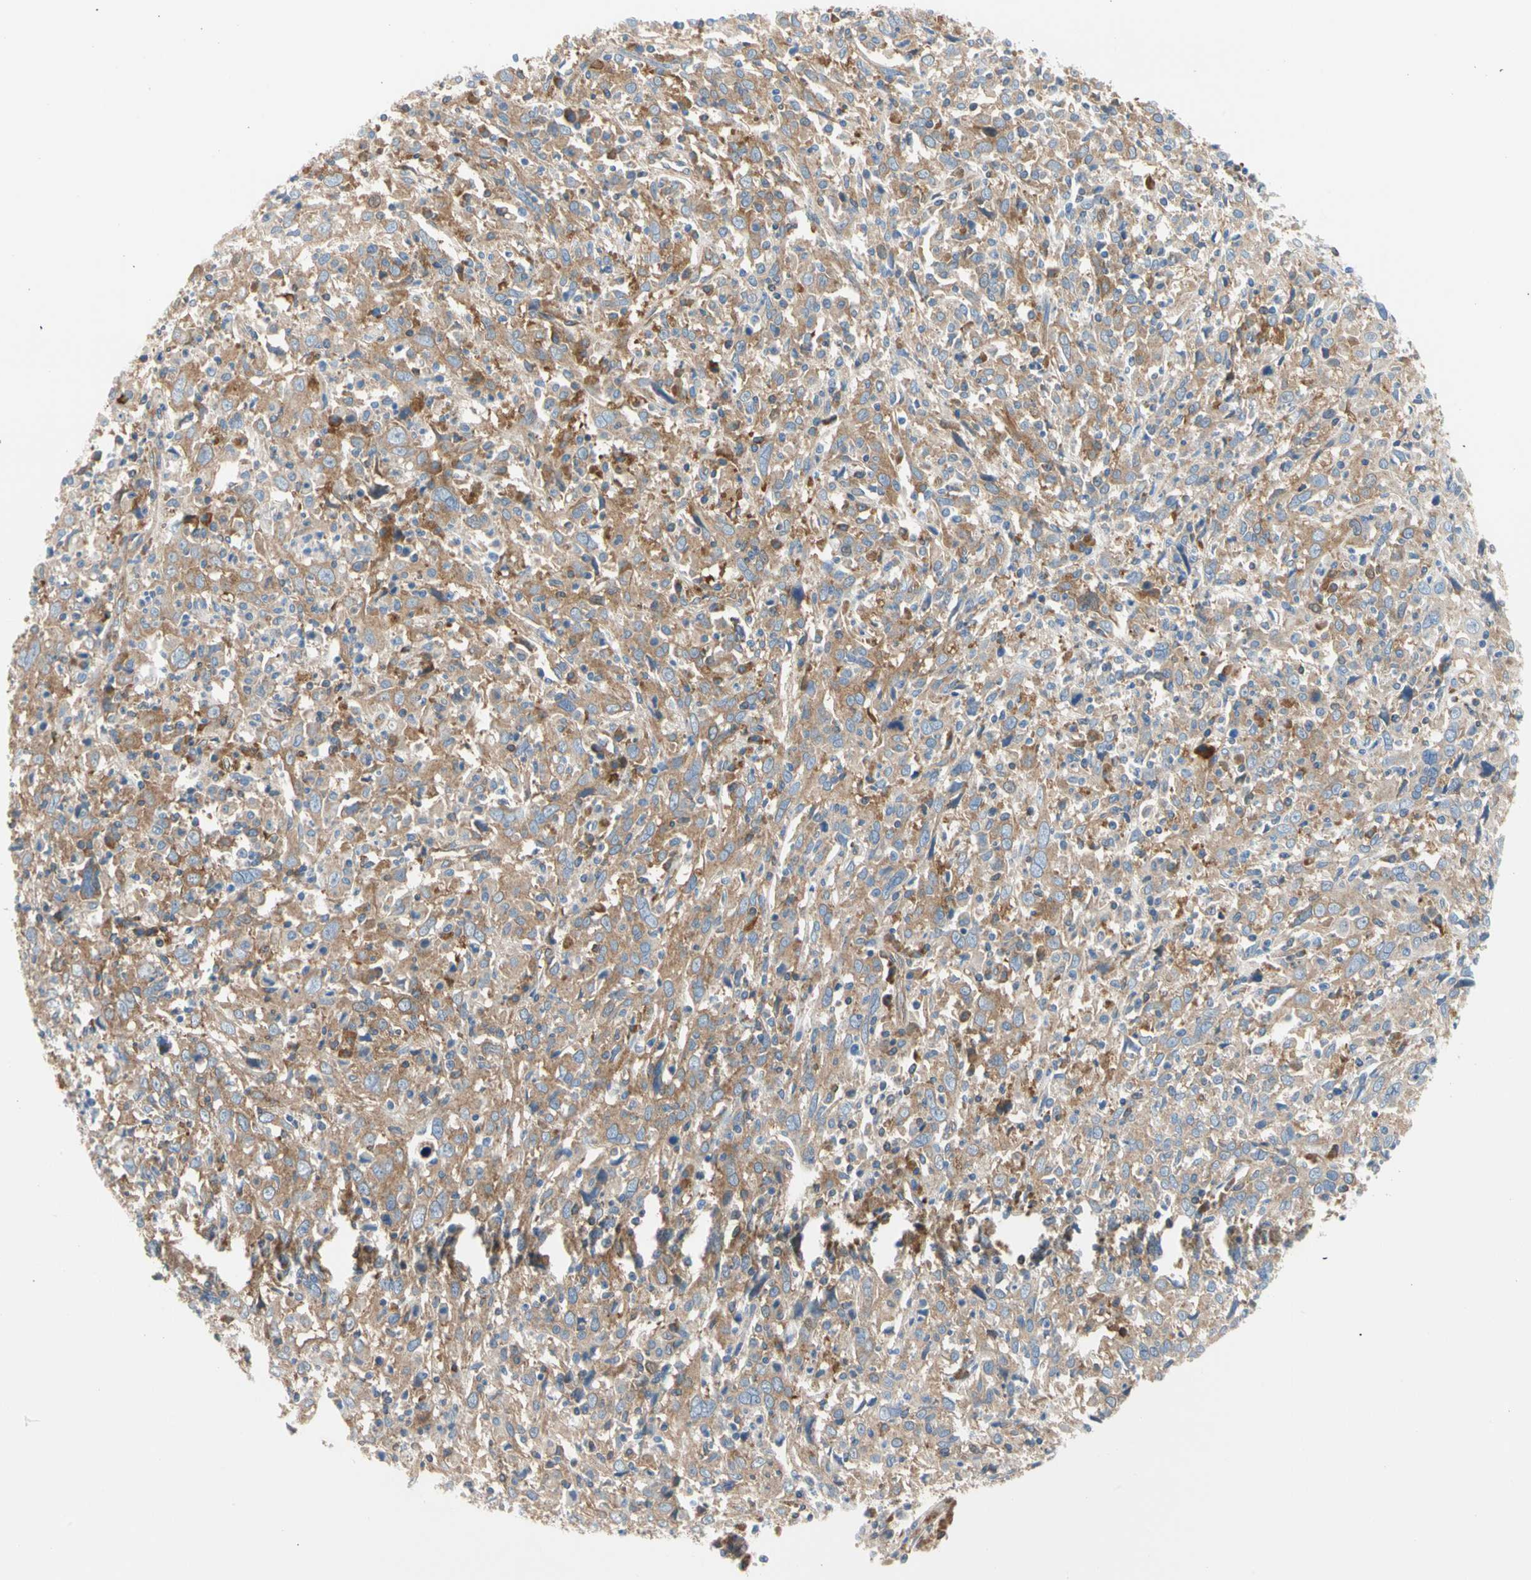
{"staining": {"intensity": "moderate", "quantity": ">75%", "location": "cytoplasmic/membranous"}, "tissue": "cervical cancer", "cell_type": "Tumor cells", "image_type": "cancer", "snomed": [{"axis": "morphology", "description": "Squamous cell carcinoma, NOS"}, {"axis": "topography", "description": "Cervix"}], "caption": "IHC of cervical cancer (squamous cell carcinoma) shows medium levels of moderate cytoplasmic/membranous positivity in about >75% of tumor cells.", "gene": "GPHN", "patient": {"sex": "female", "age": 46}}